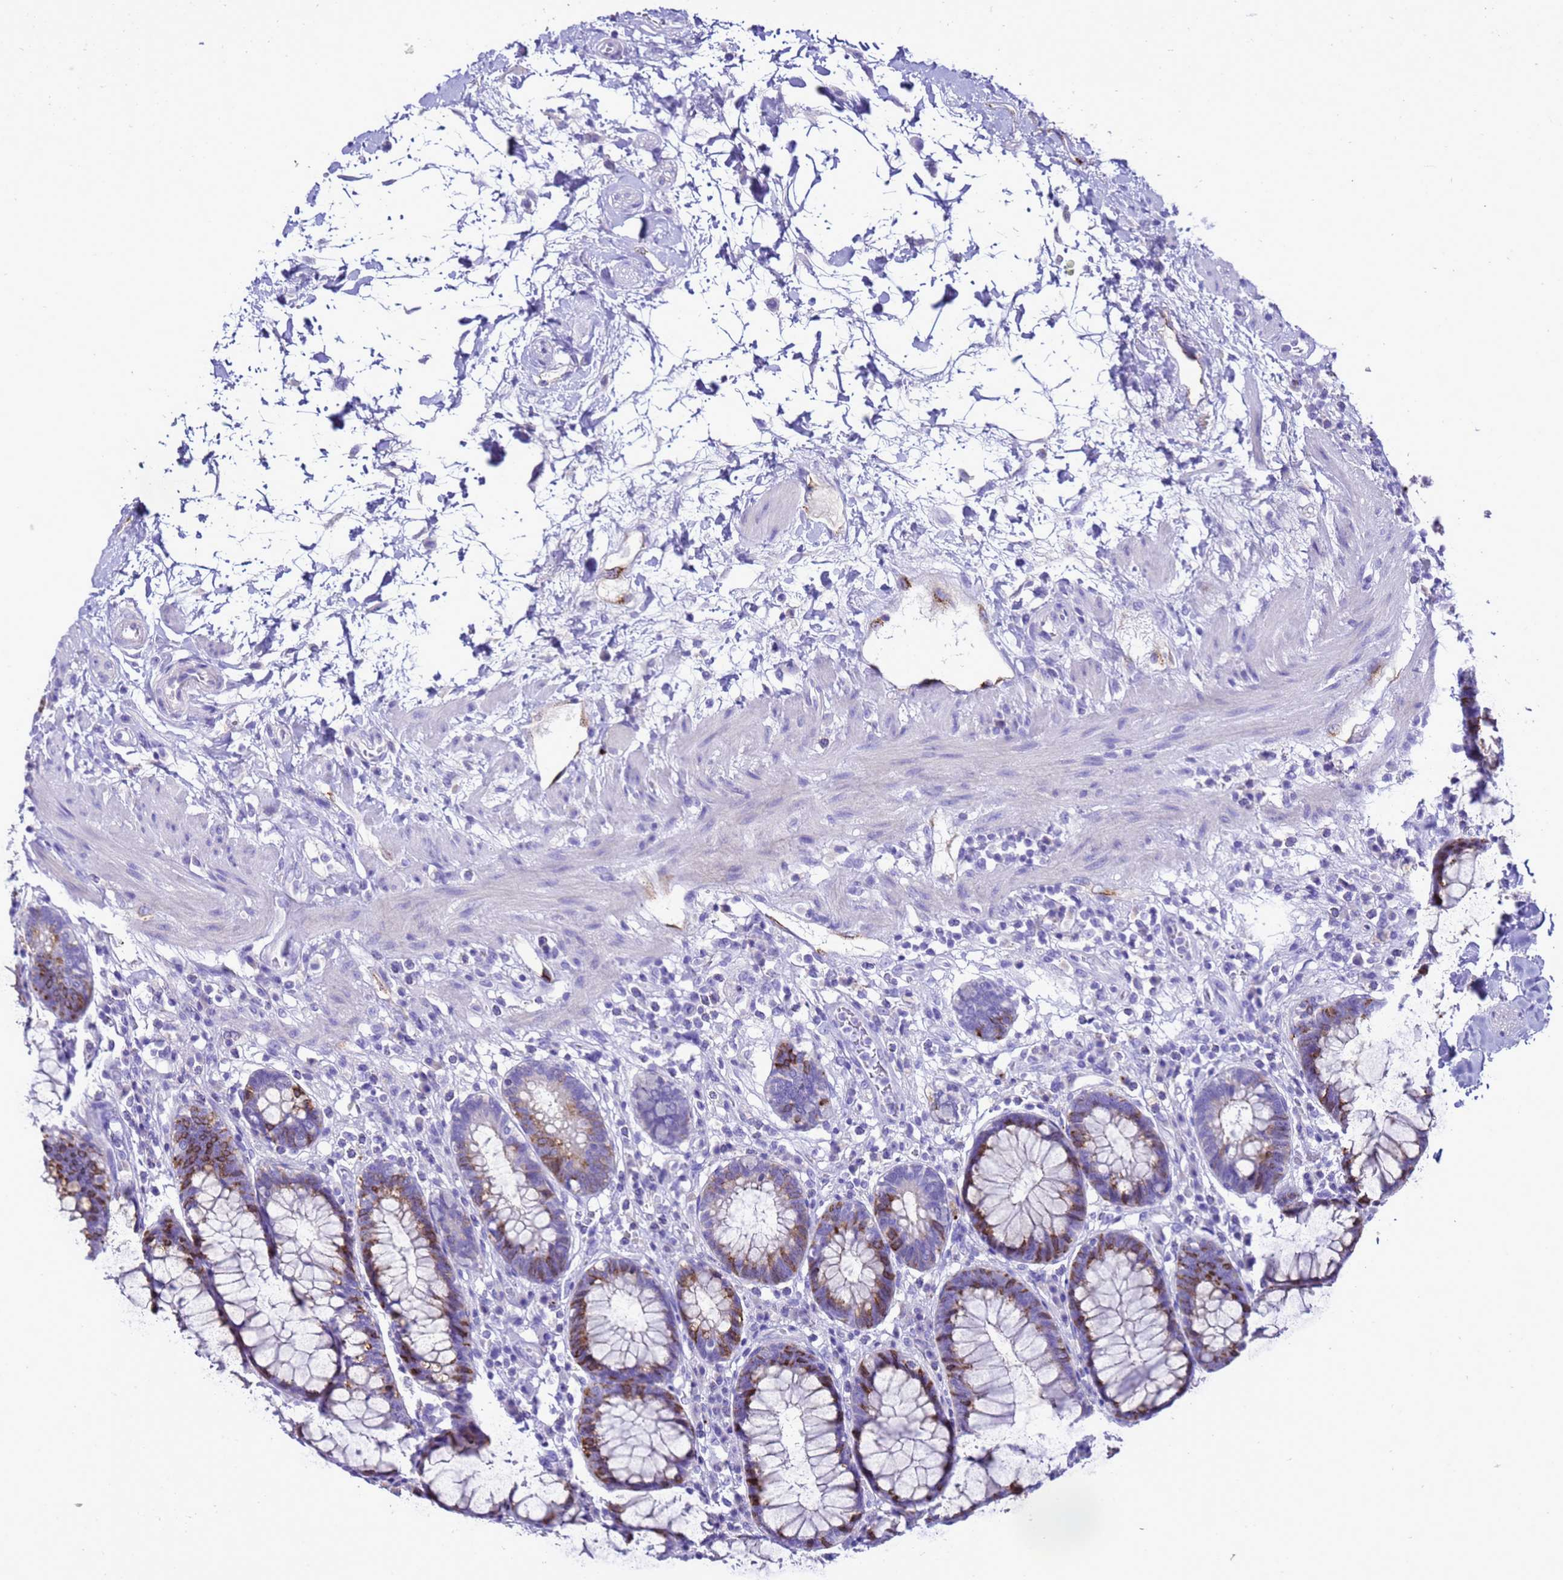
{"staining": {"intensity": "moderate", "quantity": "25%-75%", "location": "cytoplasmic/membranous"}, "tissue": "rectum", "cell_type": "Glandular cells", "image_type": "normal", "snomed": [{"axis": "morphology", "description": "Normal tissue, NOS"}, {"axis": "topography", "description": "Rectum"}], "caption": "IHC micrograph of unremarkable rectum stained for a protein (brown), which displays medium levels of moderate cytoplasmic/membranous staining in about 25%-75% of glandular cells.", "gene": "BEST2", "patient": {"sex": "male", "age": 64}}